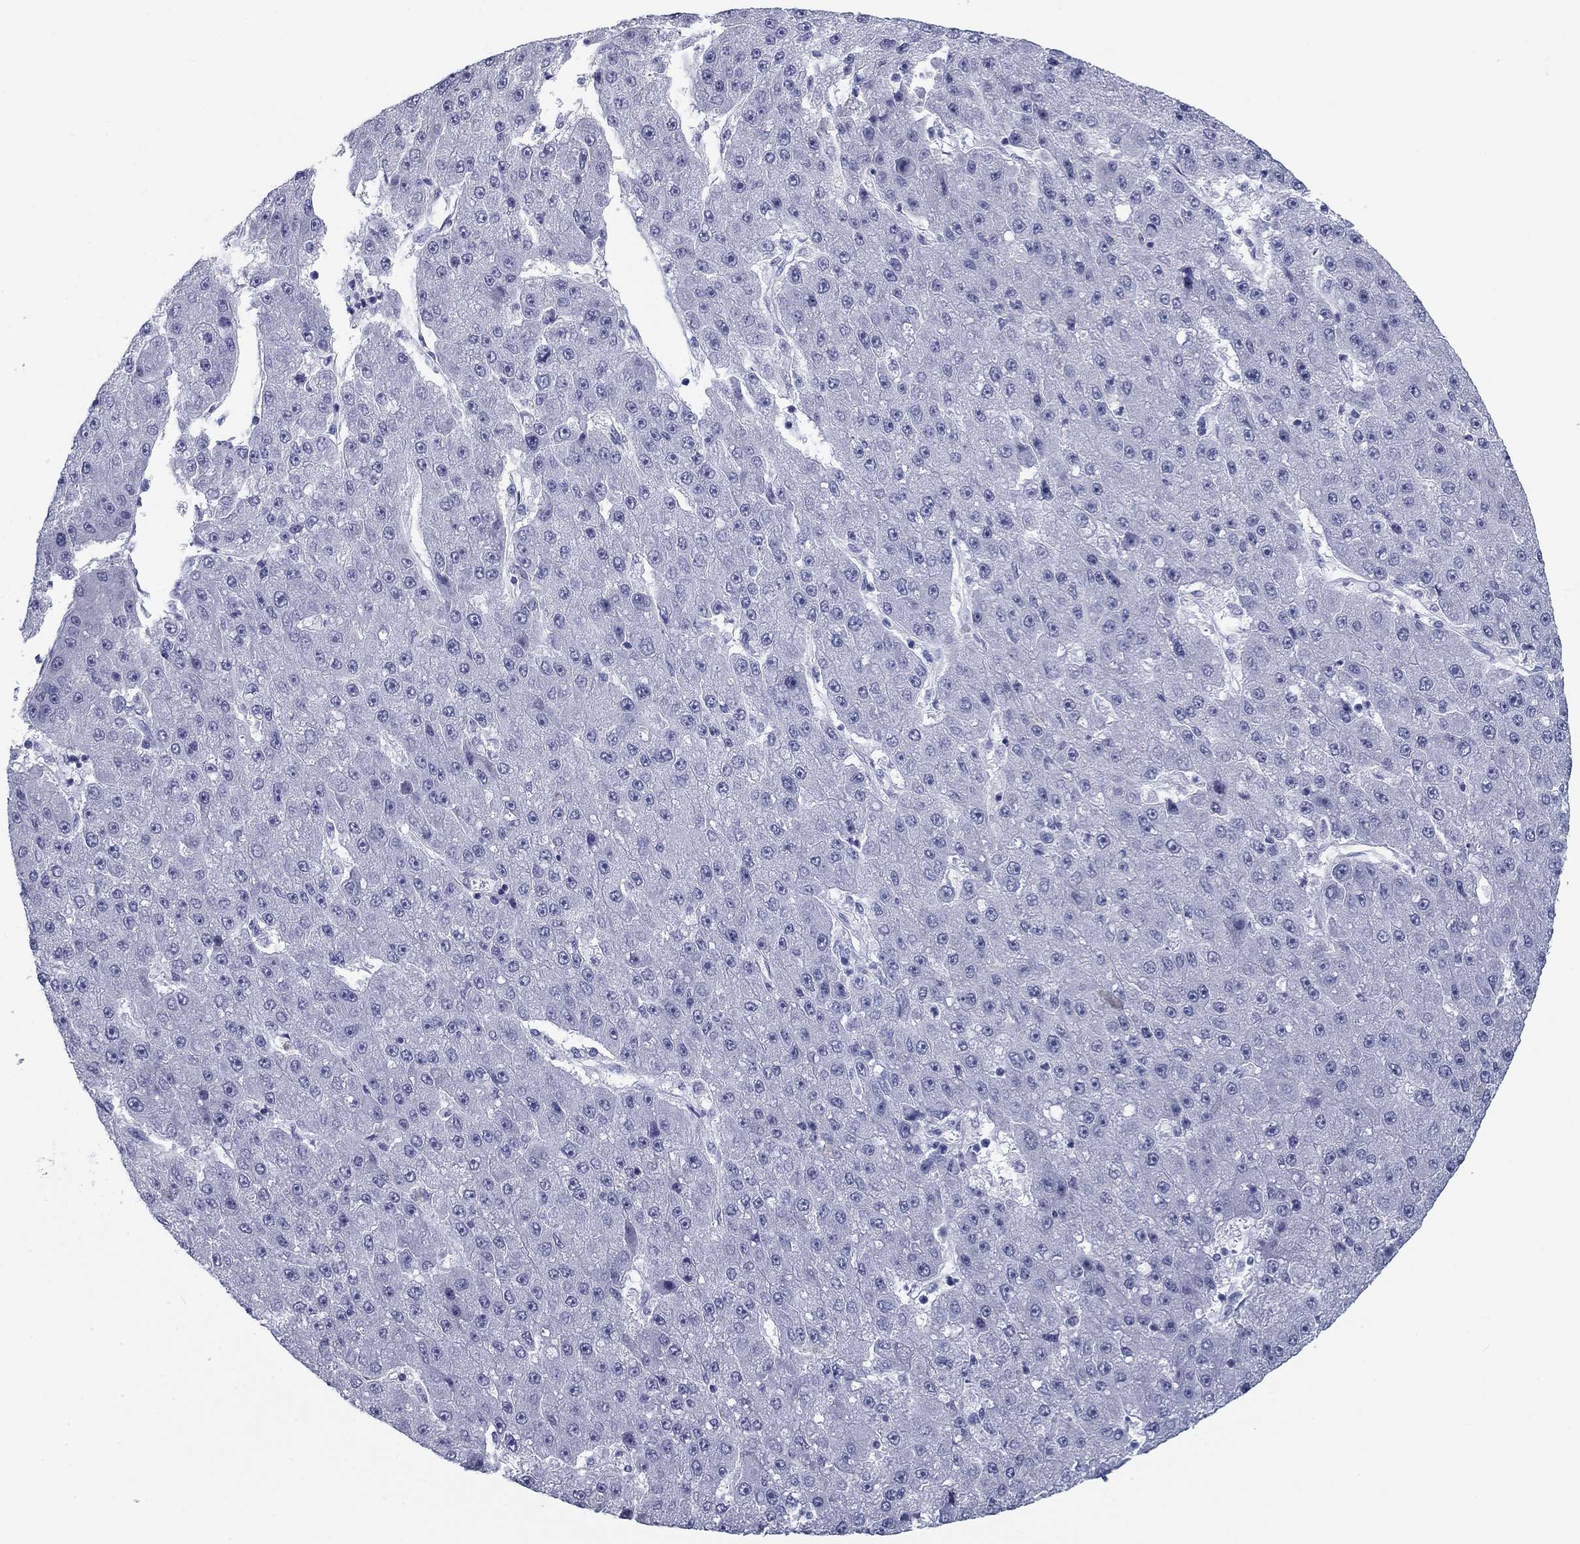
{"staining": {"intensity": "negative", "quantity": "none", "location": "none"}, "tissue": "liver cancer", "cell_type": "Tumor cells", "image_type": "cancer", "snomed": [{"axis": "morphology", "description": "Carcinoma, Hepatocellular, NOS"}, {"axis": "topography", "description": "Liver"}], "caption": "Human liver cancer stained for a protein using IHC reveals no positivity in tumor cells.", "gene": "CALB1", "patient": {"sex": "male", "age": 67}}